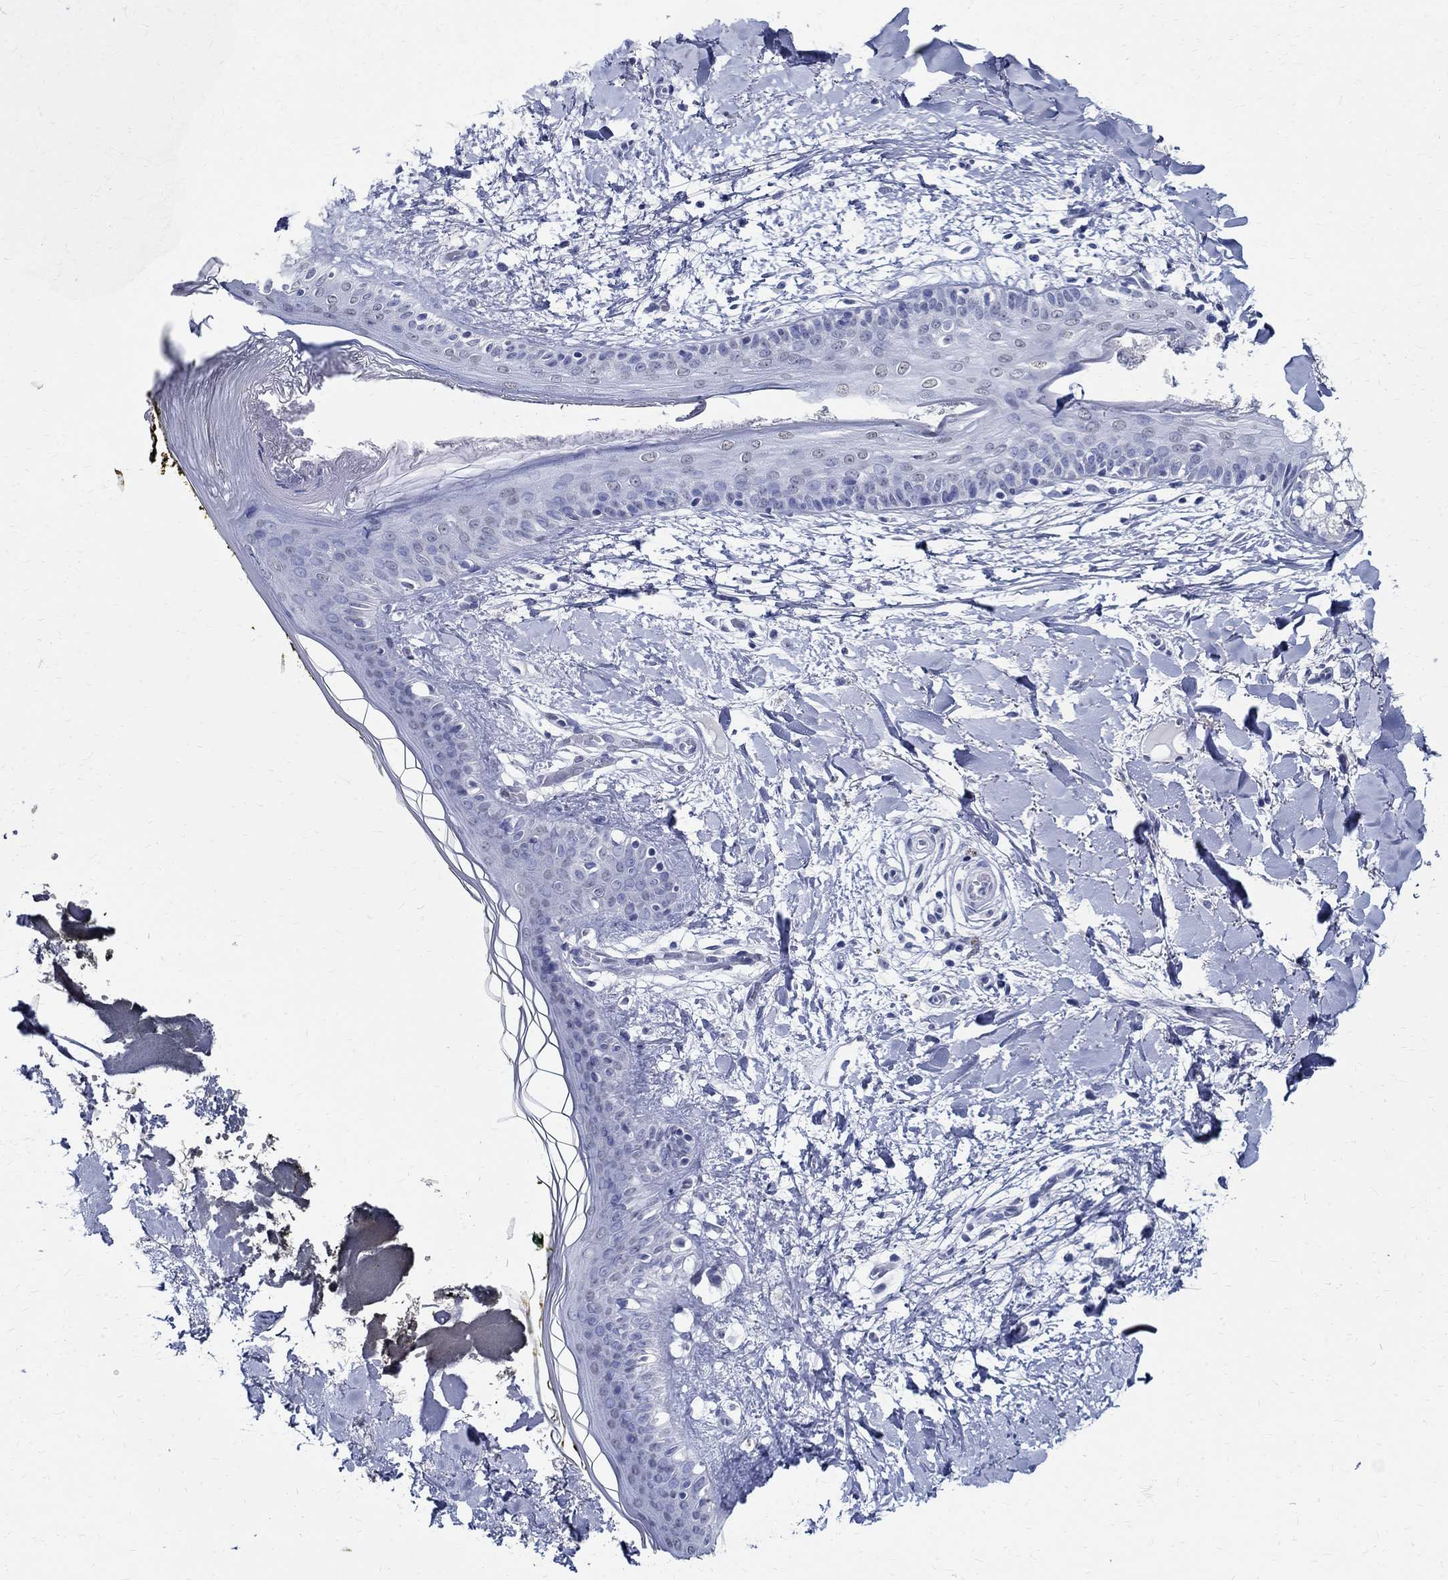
{"staining": {"intensity": "negative", "quantity": "none", "location": "none"}, "tissue": "skin", "cell_type": "Fibroblasts", "image_type": "normal", "snomed": [{"axis": "morphology", "description": "Normal tissue, NOS"}, {"axis": "topography", "description": "Skin"}], "caption": "This is a histopathology image of immunohistochemistry (IHC) staining of unremarkable skin, which shows no expression in fibroblasts.", "gene": "TSPAN16", "patient": {"sex": "female", "age": 34}}